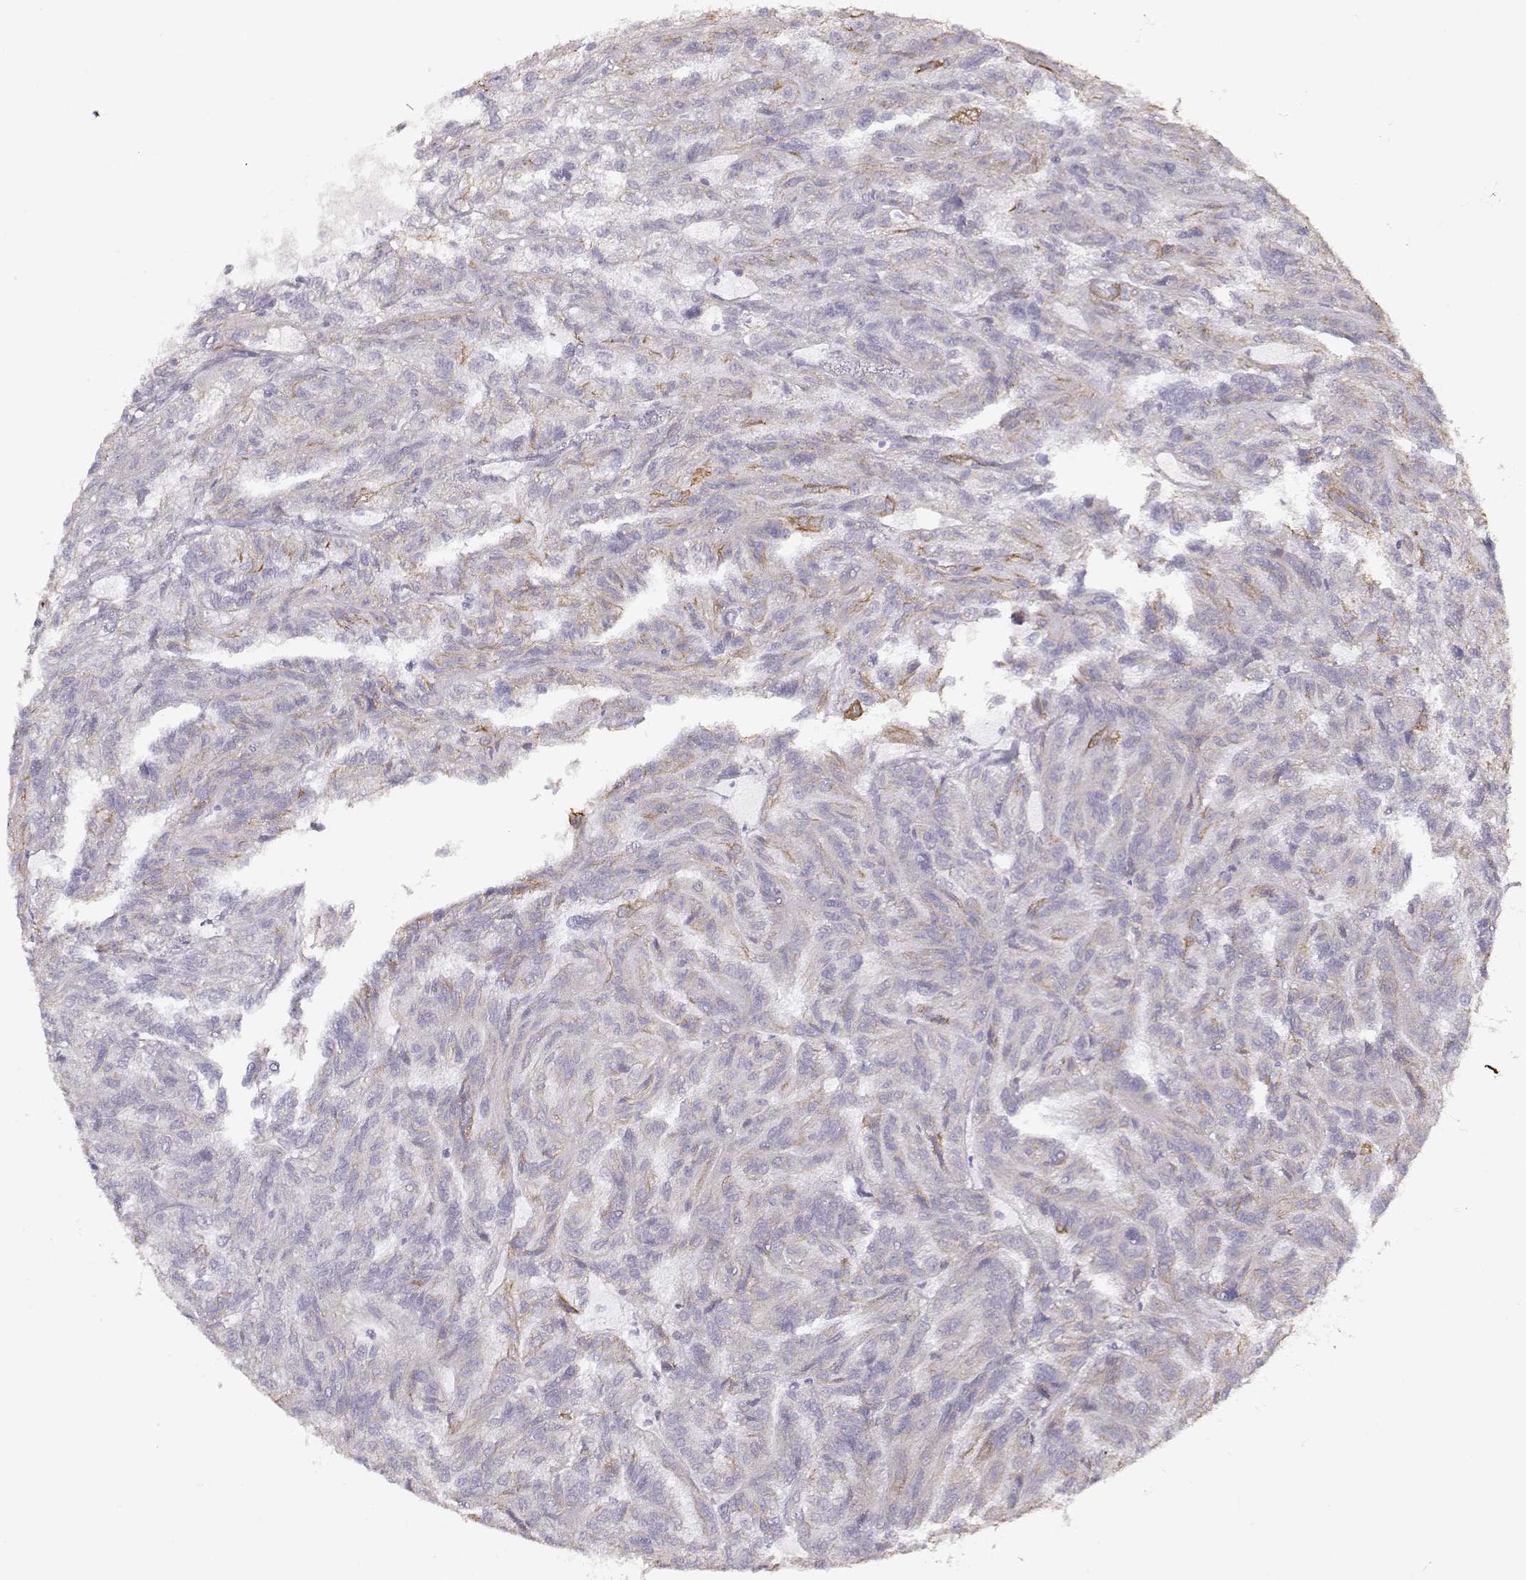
{"staining": {"intensity": "moderate", "quantity": "<25%", "location": "cytoplasmic/membranous"}, "tissue": "renal cancer", "cell_type": "Tumor cells", "image_type": "cancer", "snomed": [{"axis": "morphology", "description": "Adenocarcinoma, NOS"}, {"axis": "topography", "description": "Kidney"}], "caption": "Human renal adenocarcinoma stained for a protein (brown) demonstrates moderate cytoplasmic/membranous positive expression in about <25% of tumor cells.", "gene": "S100B", "patient": {"sex": "male", "age": 79}}